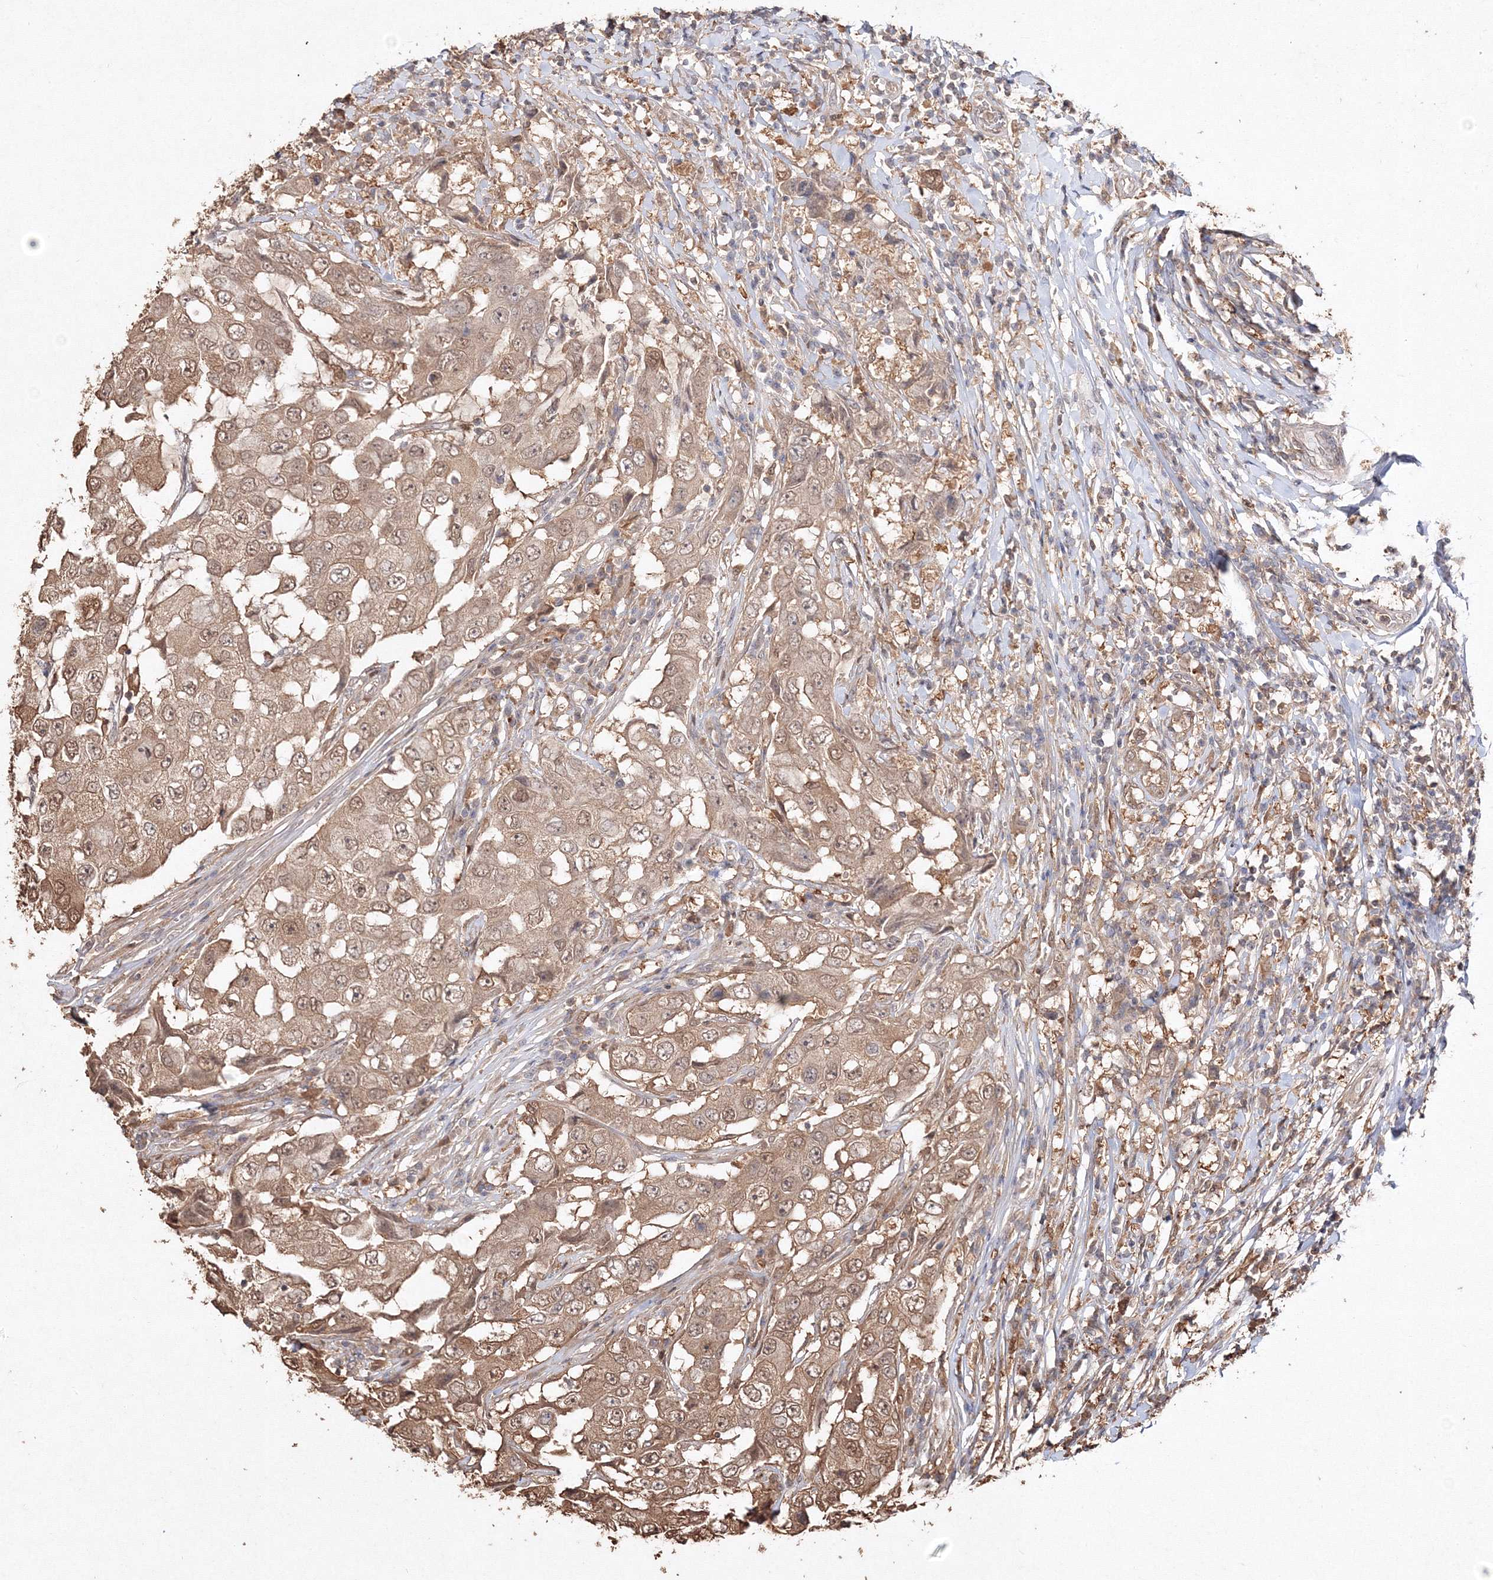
{"staining": {"intensity": "weak", "quantity": ">75%", "location": "cytoplasmic/membranous,nuclear"}, "tissue": "breast cancer", "cell_type": "Tumor cells", "image_type": "cancer", "snomed": [{"axis": "morphology", "description": "Duct carcinoma"}, {"axis": "topography", "description": "Breast"}], "caption": "Protein expression analysis of human infiltrating ductal carcinoma (breast) reveals weak cytoplasmic/membranous and nuclear staining in about >75% of tumor cells.", "gene": "S100A11", "patient": {"sex": "female", "age": 27}}